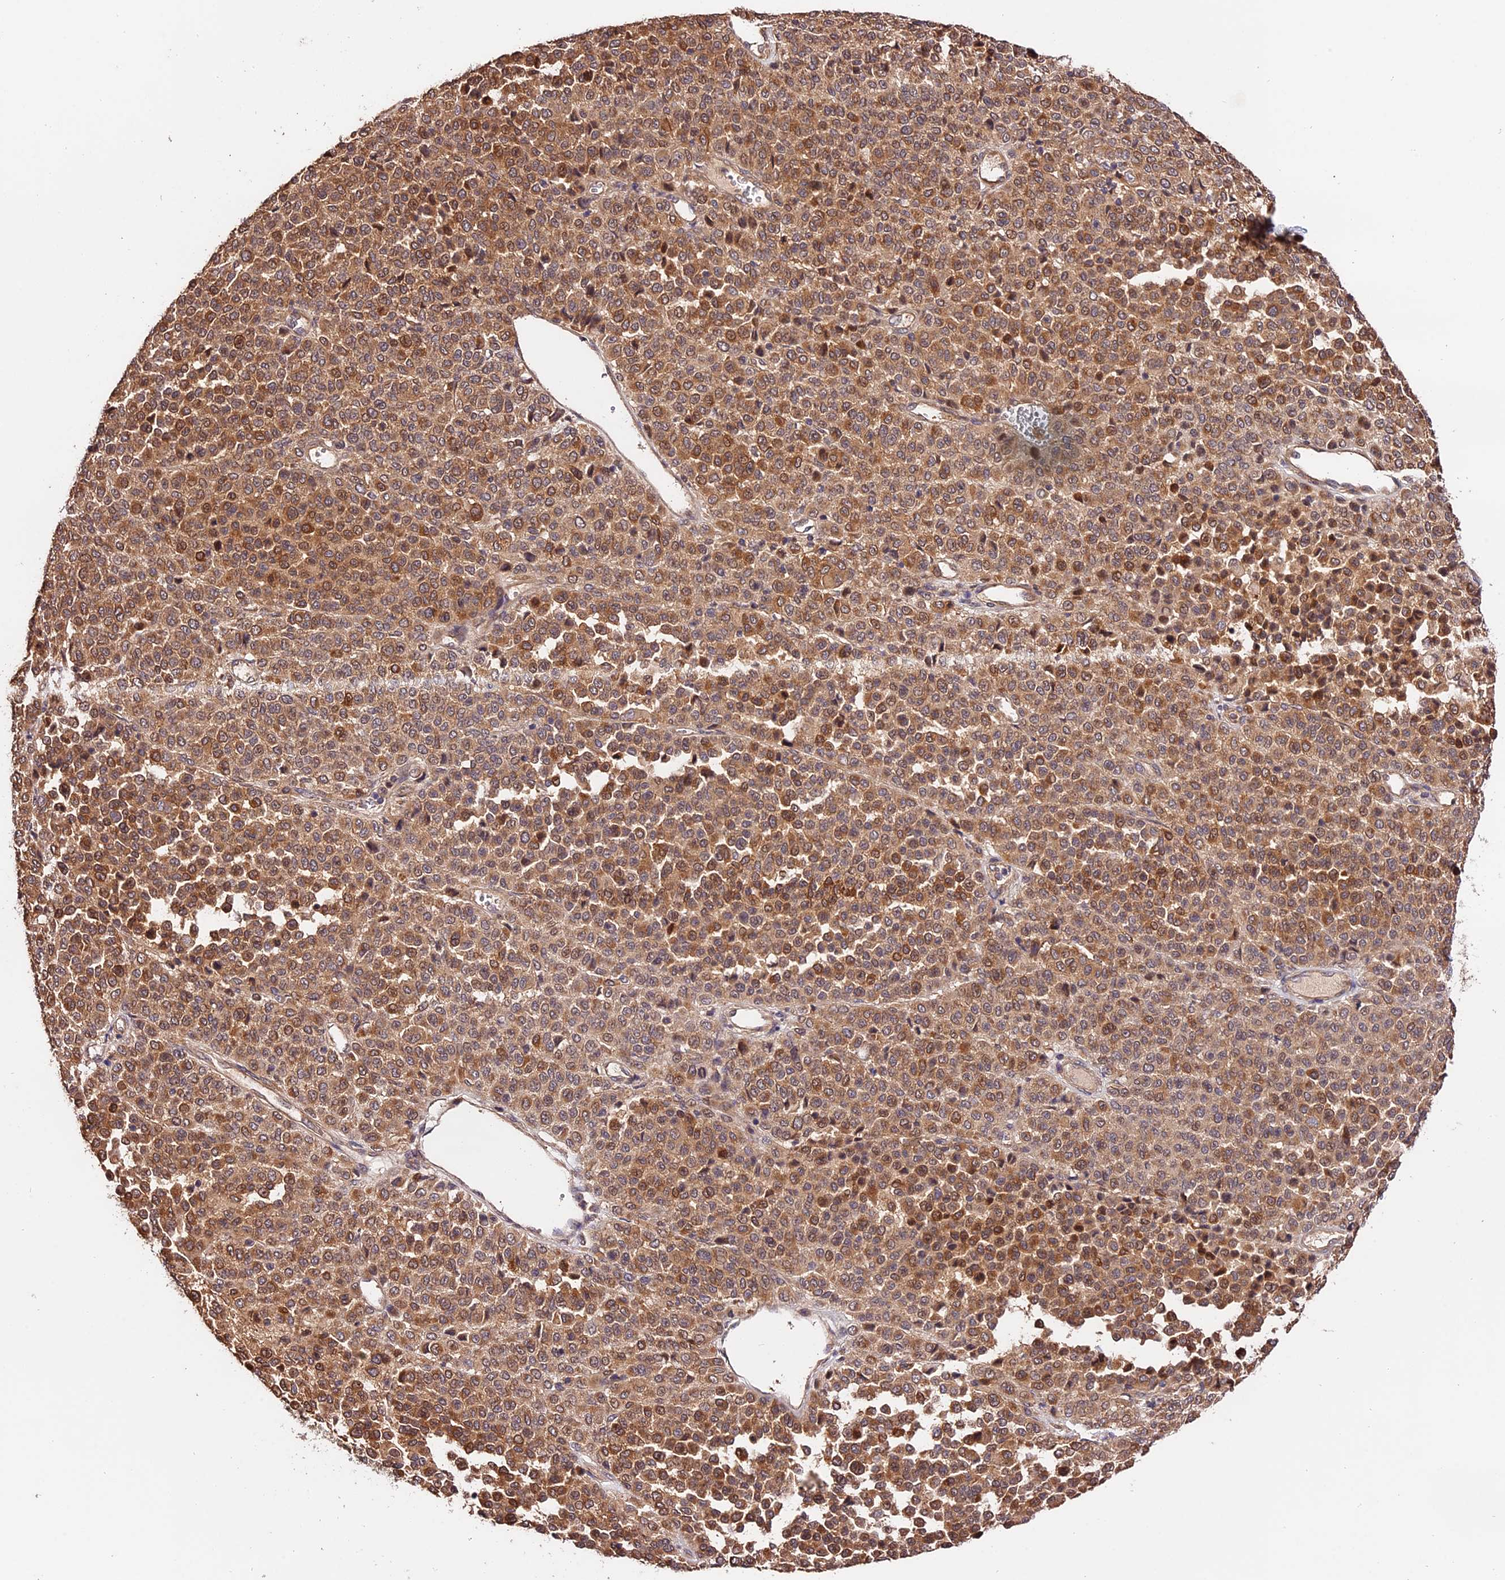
{"staining": {"intensity": "moderate", "quantity": ">75%", "location": "cytoplasmic/membranous"}, "tissue": "melanoma", "cell_type": "Tumor cells", "image_type": "cancer", "snomed": [{"axis": "morphology", "description": "Malignant melanoma, Metastatic site"}, {"axis": "topography", "description": "Pancreas"}], "caption": "Brown immunohistochemical staining in human melanoma exhibits moderate cytoplasmic/membranous staining in about >75% of tumor cells. Immunohistochemistry stains the protein in brown and the nuclei are stained blue.", "gene": "CES3", "patient": {"sex": "female", "age": 30}}